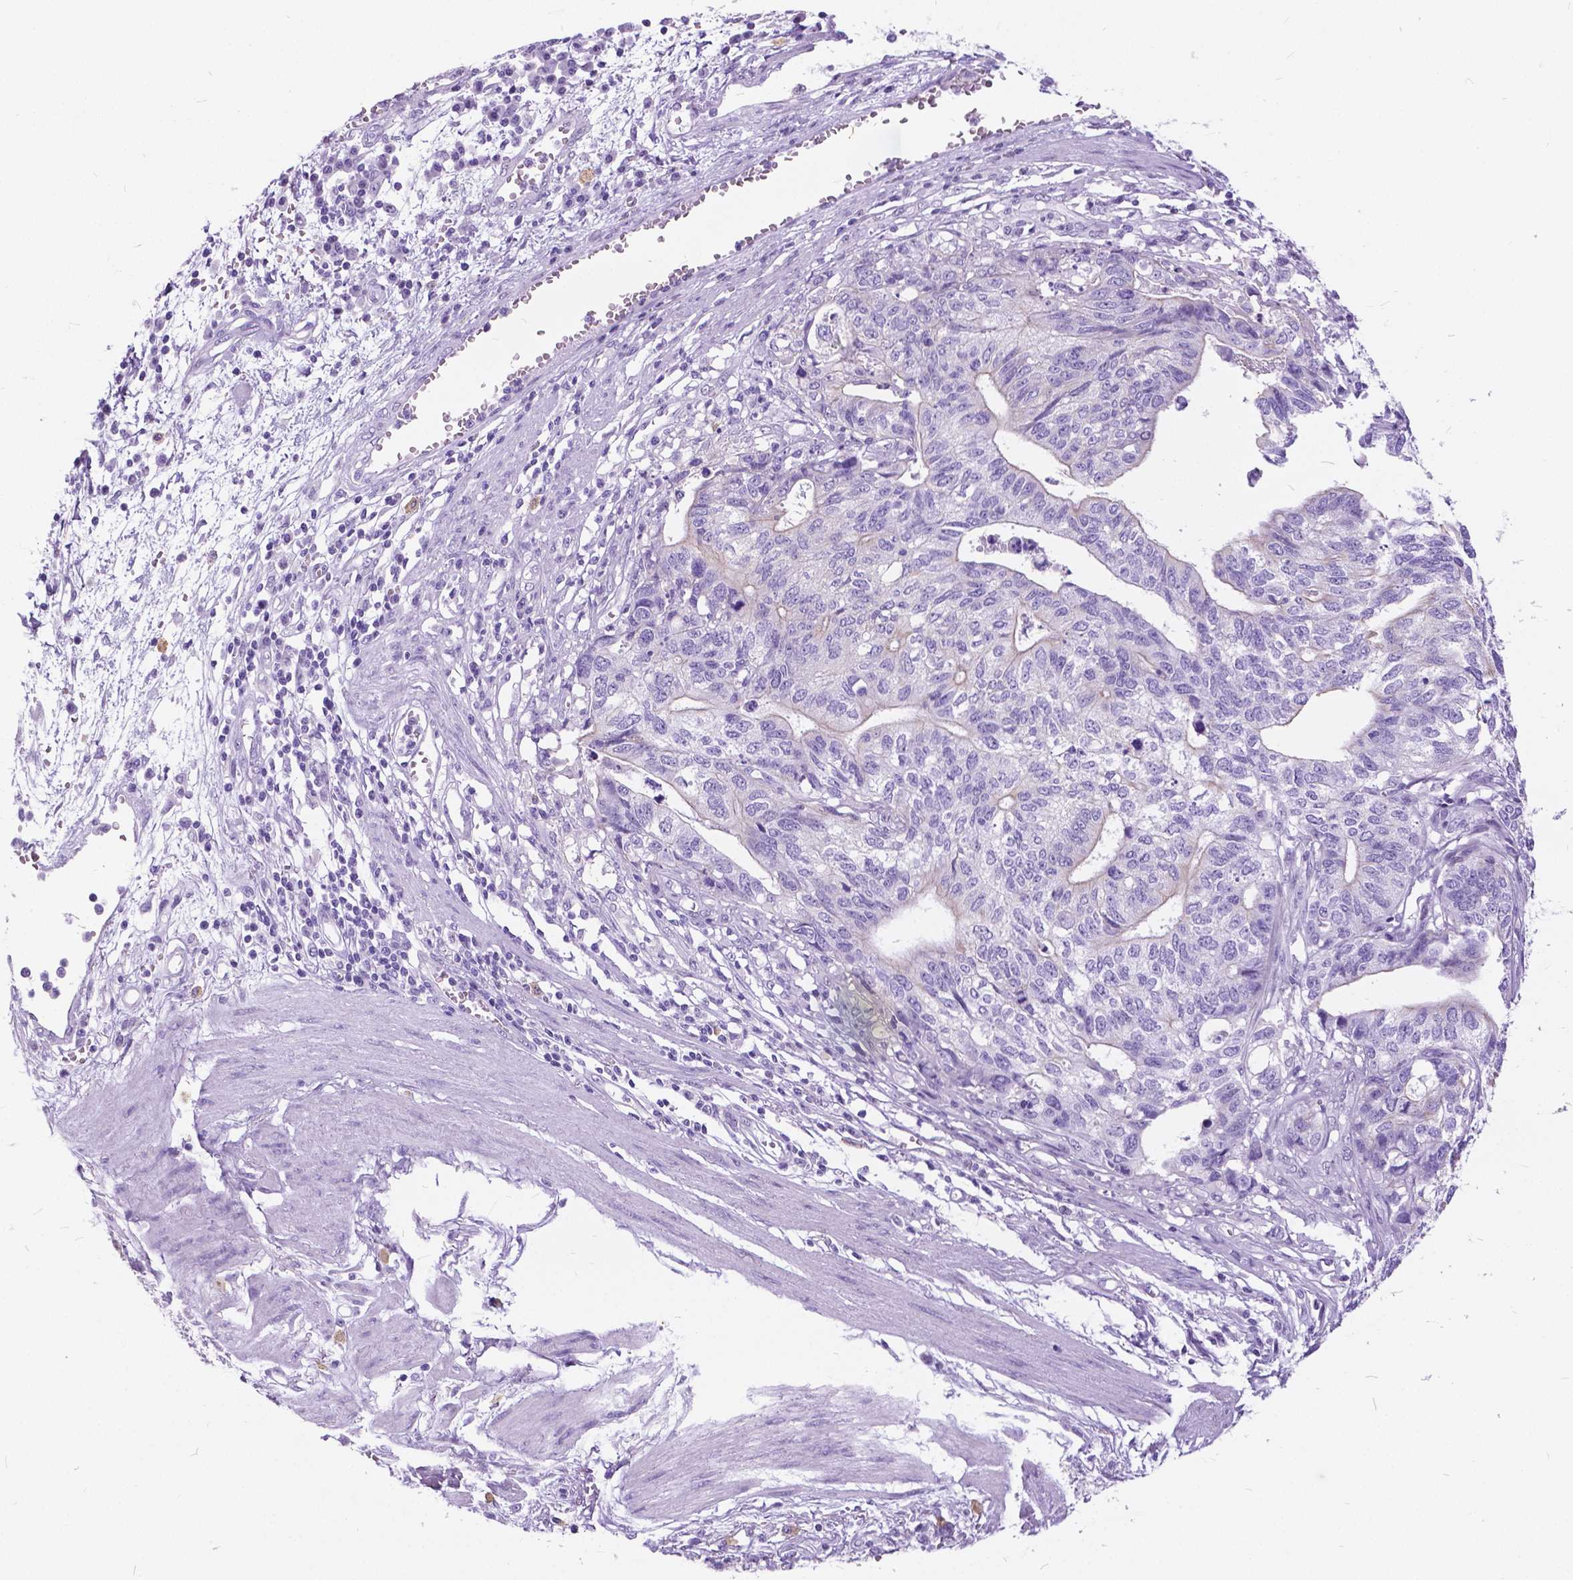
{"staining": {"intensity": "negative", "quantity": "none", "location": "none"}, "tissue": "stomach cancer", "cell_type": "Tumor cells", "image_type": "cancer", "snomed": [{"axis": "morphology", "description": "Adenocarcinoma, NOS"}, {"axis": "topography", "description": "Stomach, upper"}], "caption": "This is a histopathology image of immunohistochemistry staining of stomach cancer (adenocarcinoma), which shows no staining in tumor cells.", "gene": "BSND", "patient": {"sex": "female", "age": 67}}